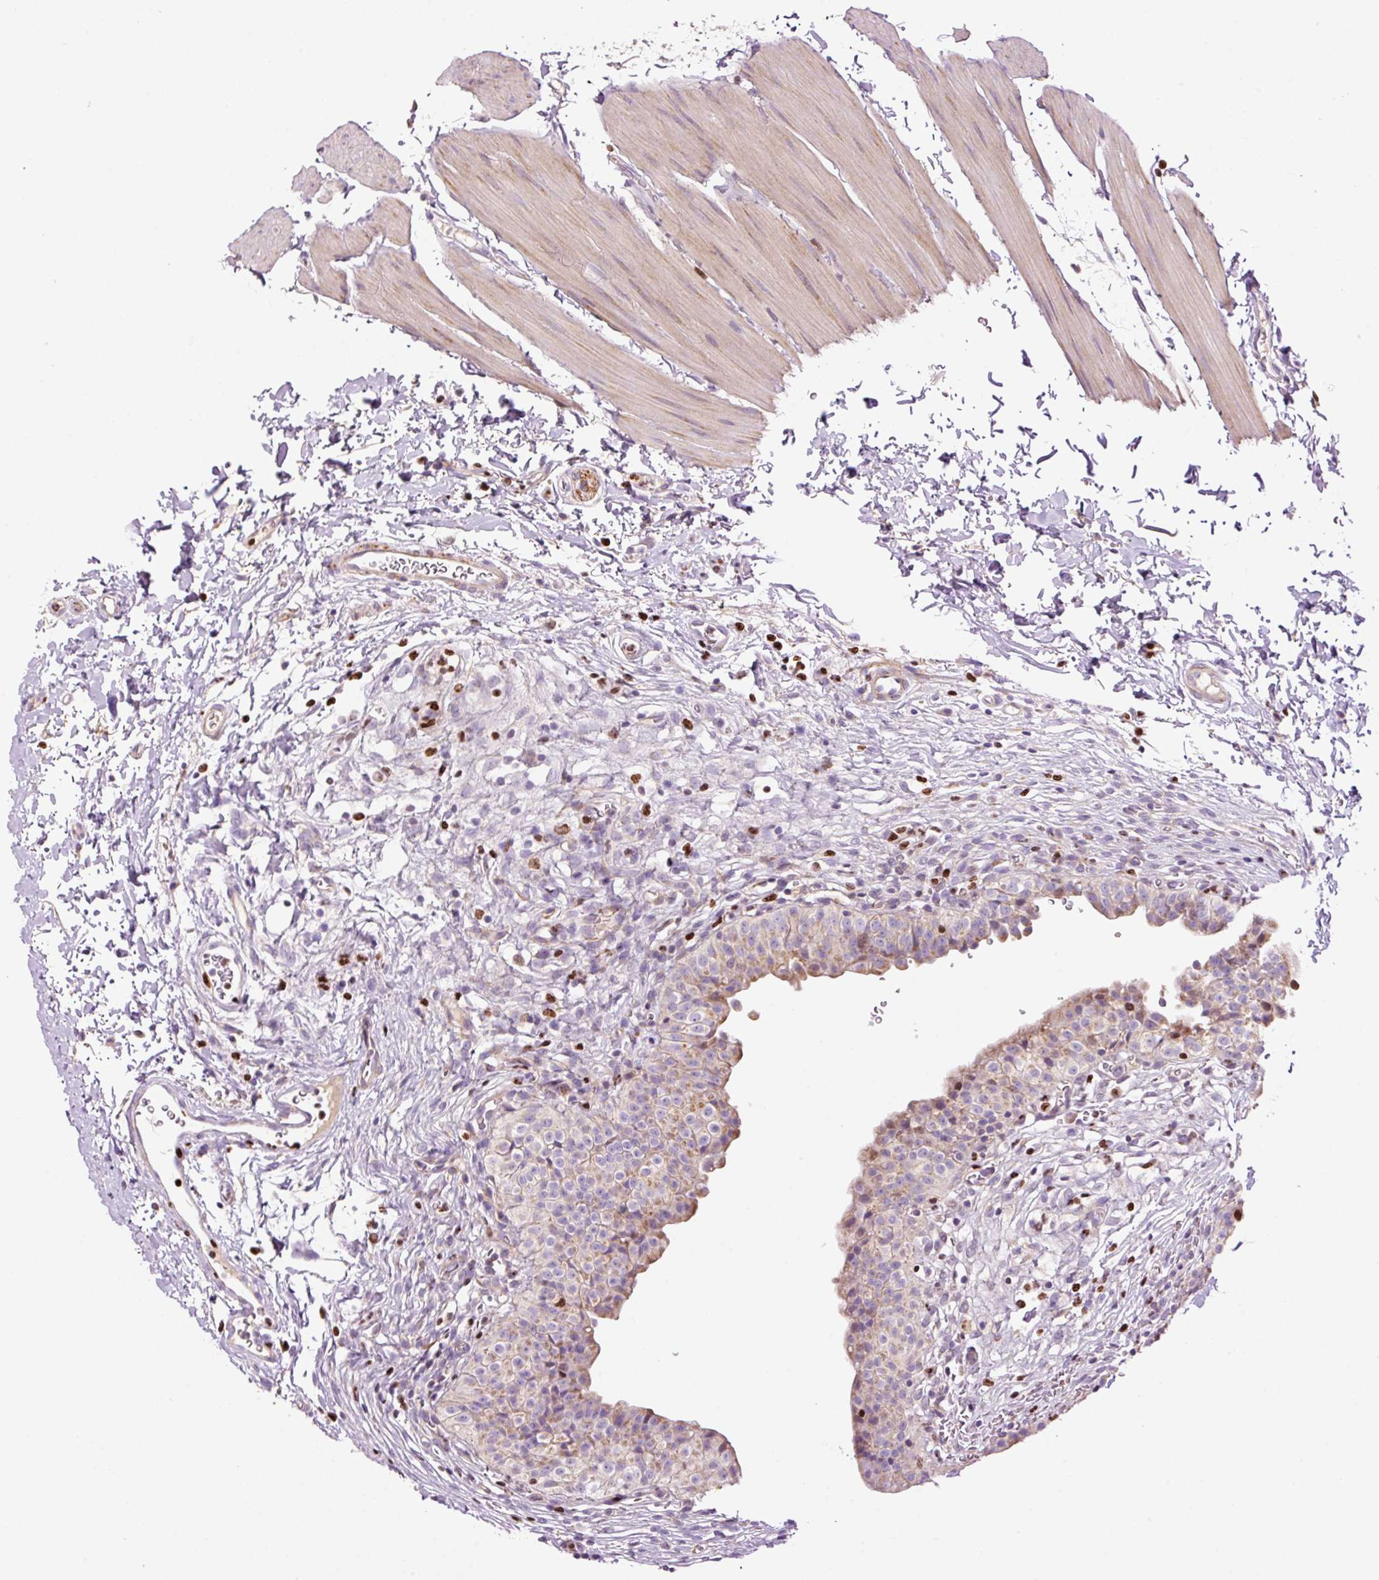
{"staining": {"intensity": "weak", "quantity": "25%-75%", "location": "cytoplasmic/membranous"}, "tissue": "urinary bladder", "cell_type": "Urothelial cells", "image_type": "normal", "snomed": [{"axis": "morphology", "description": "Normal tissue, NOS"}, {"axis": "topography", "description": "Urinary bladder"}, {"axis": "topography", "description": "Peripheral nerve tissue"}], "caption": "Immunohistochemical staining of normal urinary bladder displays 25%-75% levels of weak cytoplasmic/membranous protein staining in approximately 25%-75% of urothelial cells.", "gene": "TMEM8B", "patient": {"sex": "male", "age": 55}}